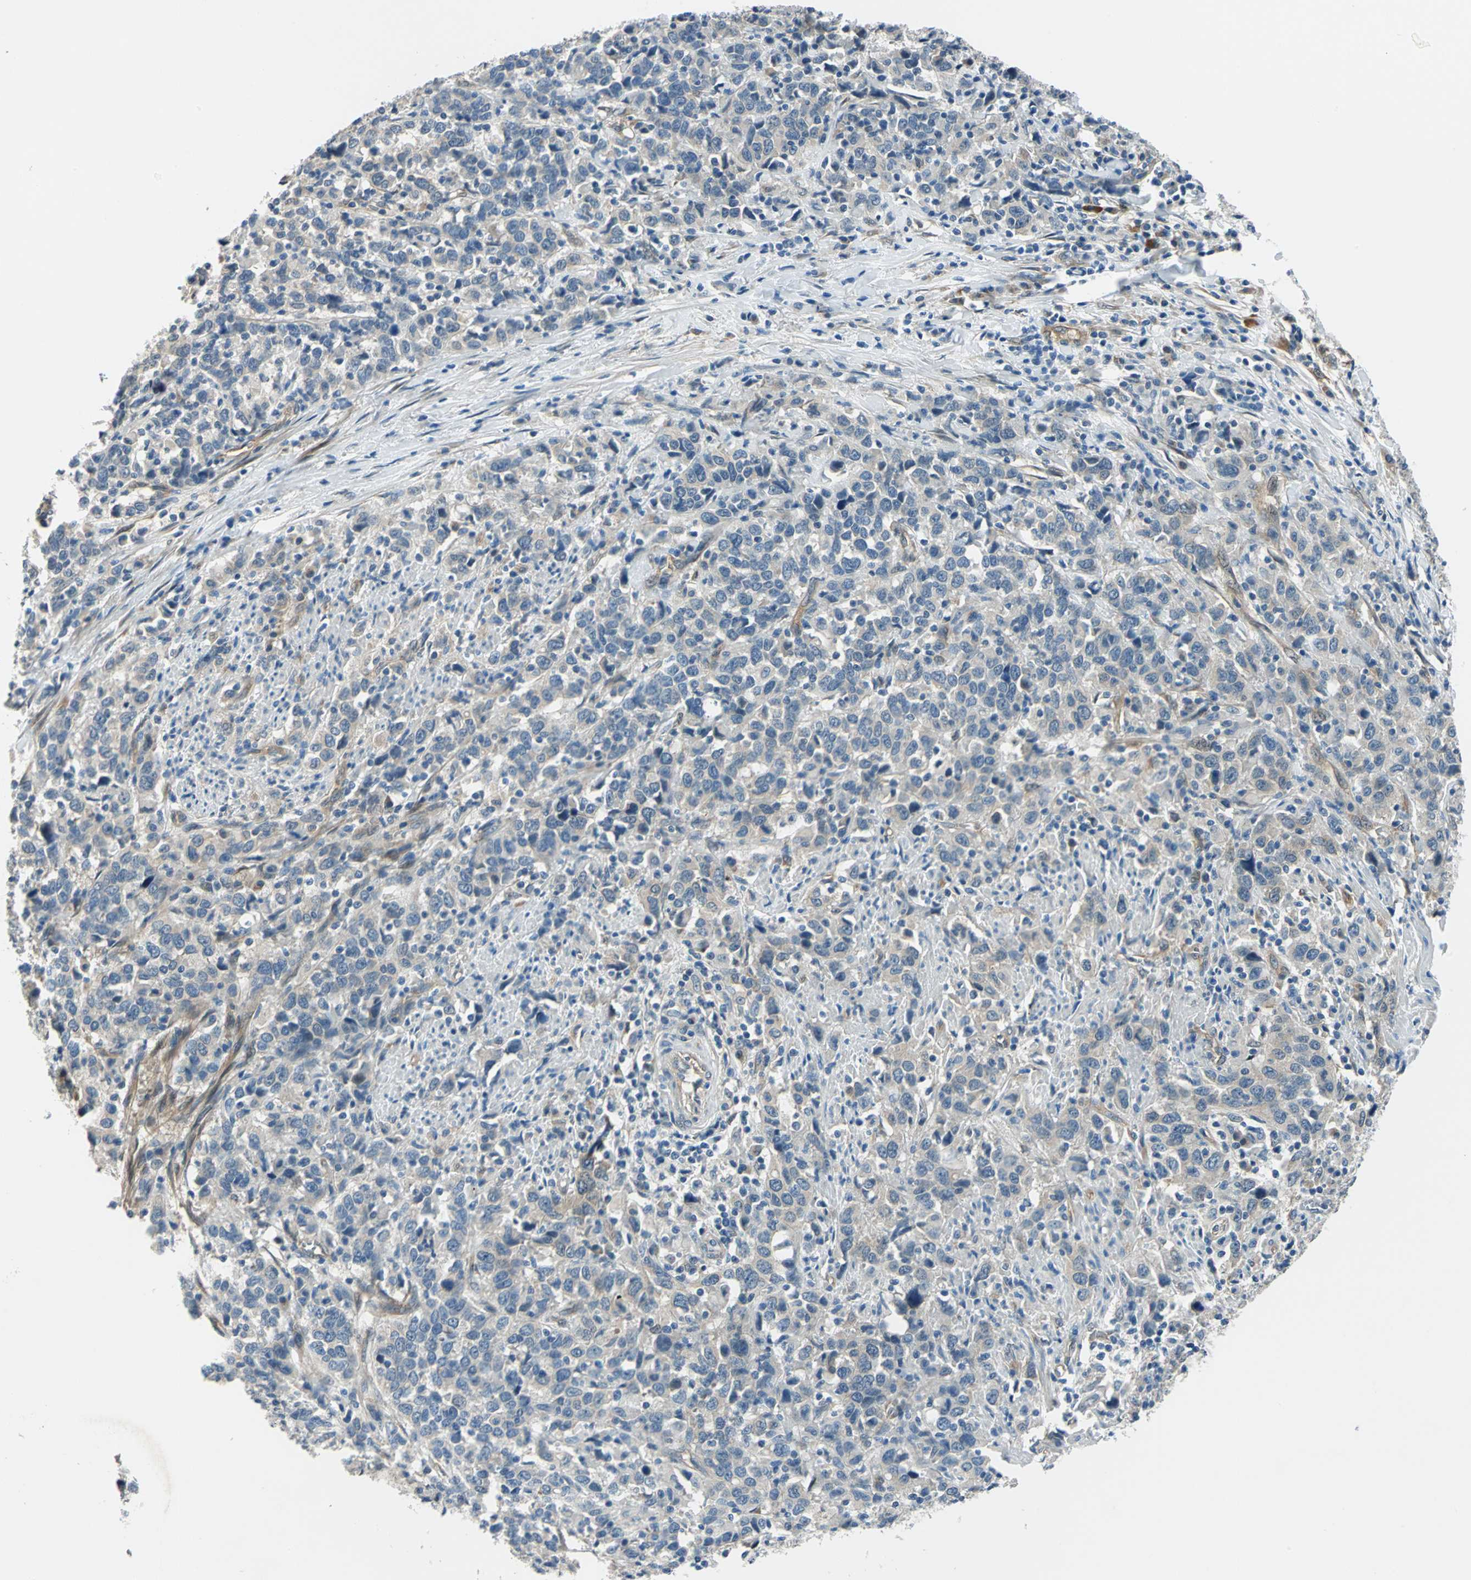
{"staining": {"intensity": "weak", "quantity": "<25%", "location": "cytoplasmic/membranous"}, "tissue": "urothelial cancer", "cell_type": "Tumor cells", "image_type": "cancer", "snomed": [{"axis": "morphology", "description": "Urothelial carcinoma, High grade"}, {"axis": "topography", "description": "Urinary bladder"}], "caption": "High power microscopy micrograph of an IHC image of high-grade urothelial carcinoma, revealing no significant expression in tumor cells. (DAB (3,3'-diaminobenzidine) immunohistochemistry (IHC) with hematoxylin counter stain).", "gene": "CDC42EP1", "patient": {"sex": "male", "age": 61}}